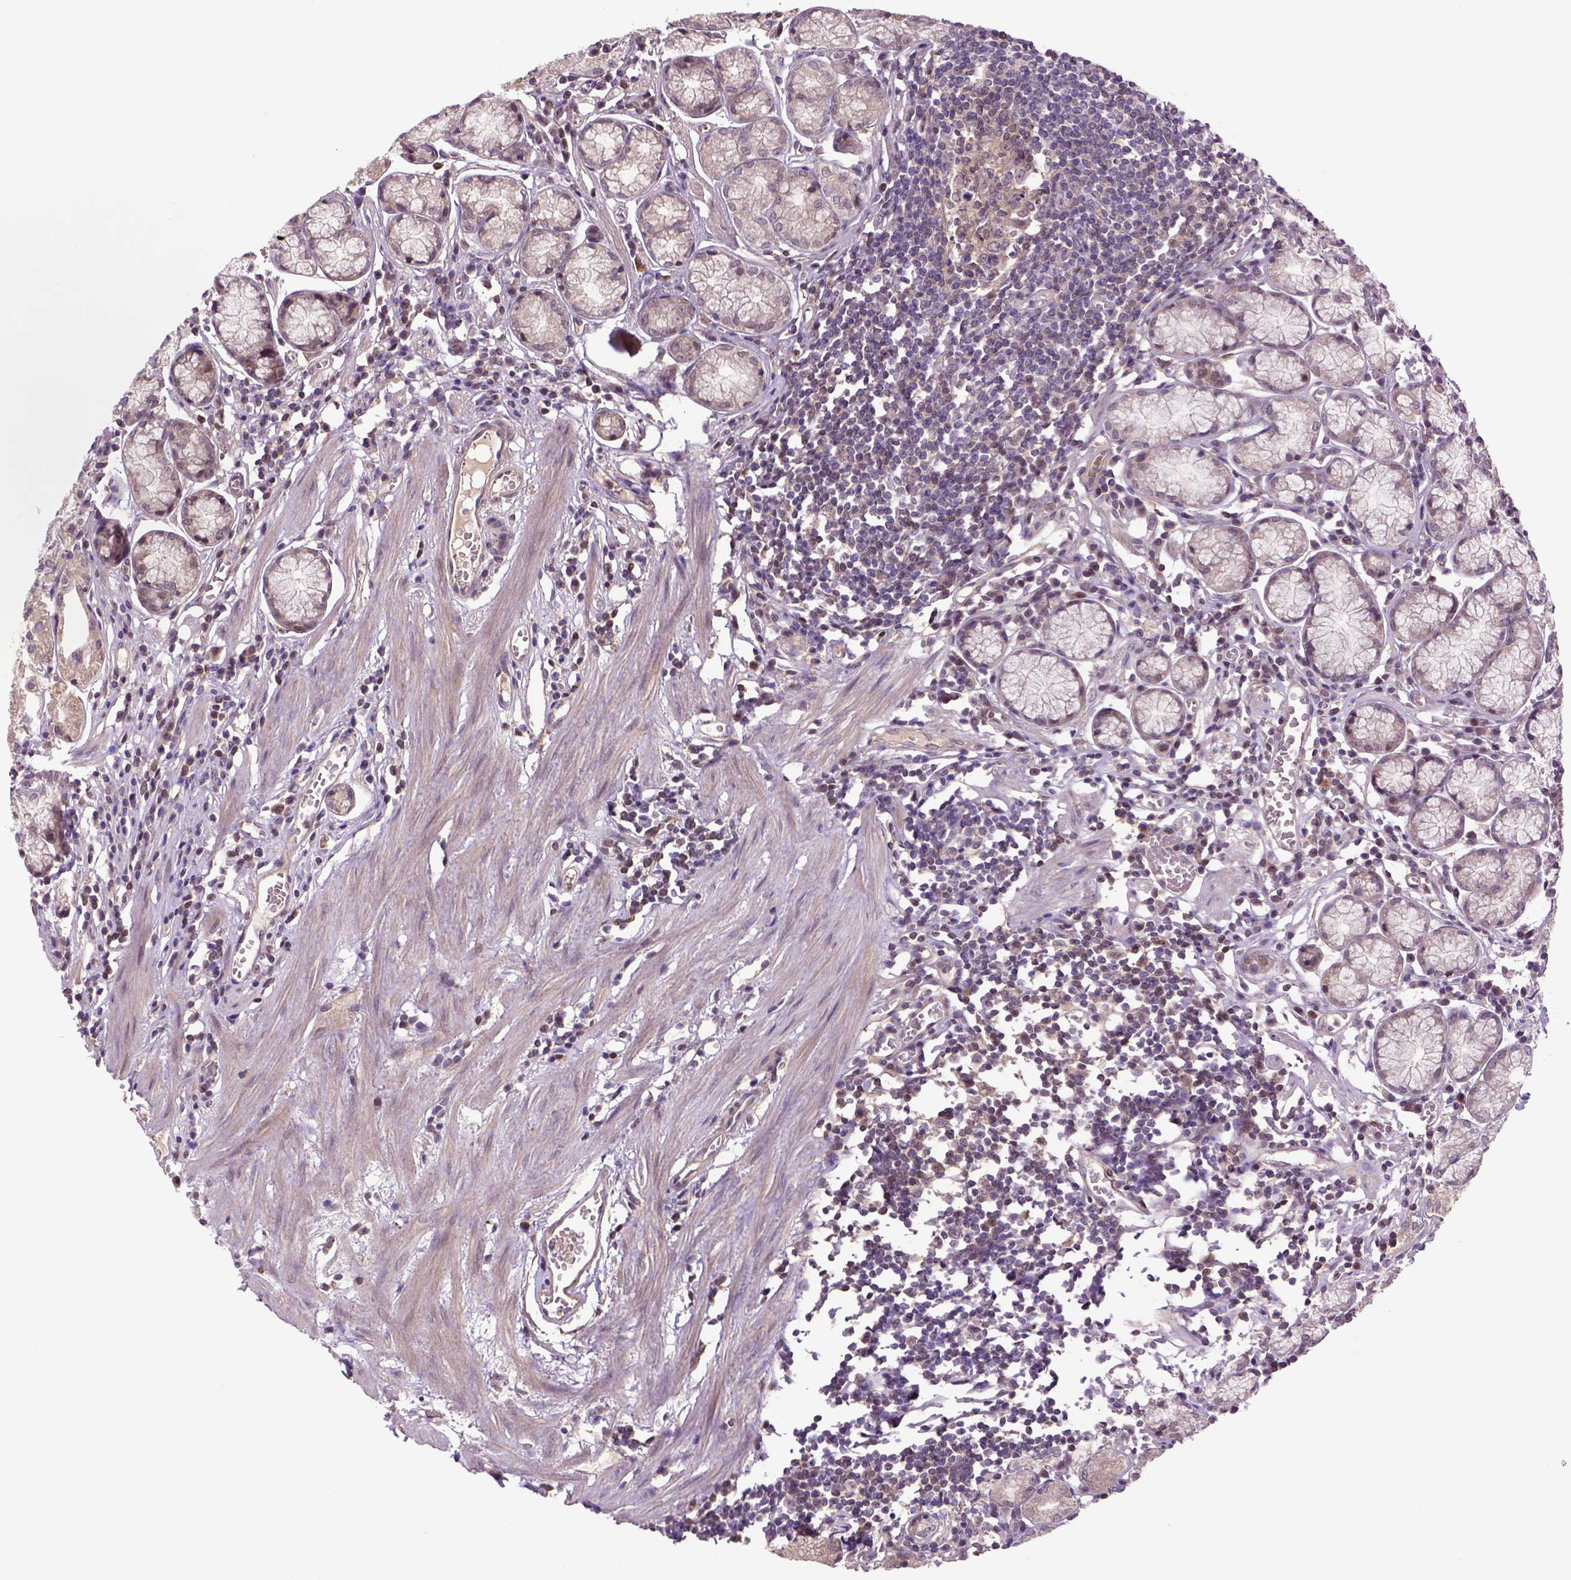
{"staining": {"intensity": "moderate", "quantity": "<25%", "location": "cytoplasmic/membranous"}, "tissue": "stomach", "cell_type": "Glandular cells", "image_type": "normal", "snomed": [{"axis": "morphology", "description": "Normal tissue, NOS"}, {"axis": "topography", "description": "Stomach"}], "caption": "Moderate cytoplasmic/membranous expression is present in approximately <25% of glandular cells in benign stomach. Using DAB (brown) and hematoxylin (blue) stains, captured at high magnification using brightfield microscopy.", "gene": "HSPBP1", "patient": {"sex": "male", "age": 55}}